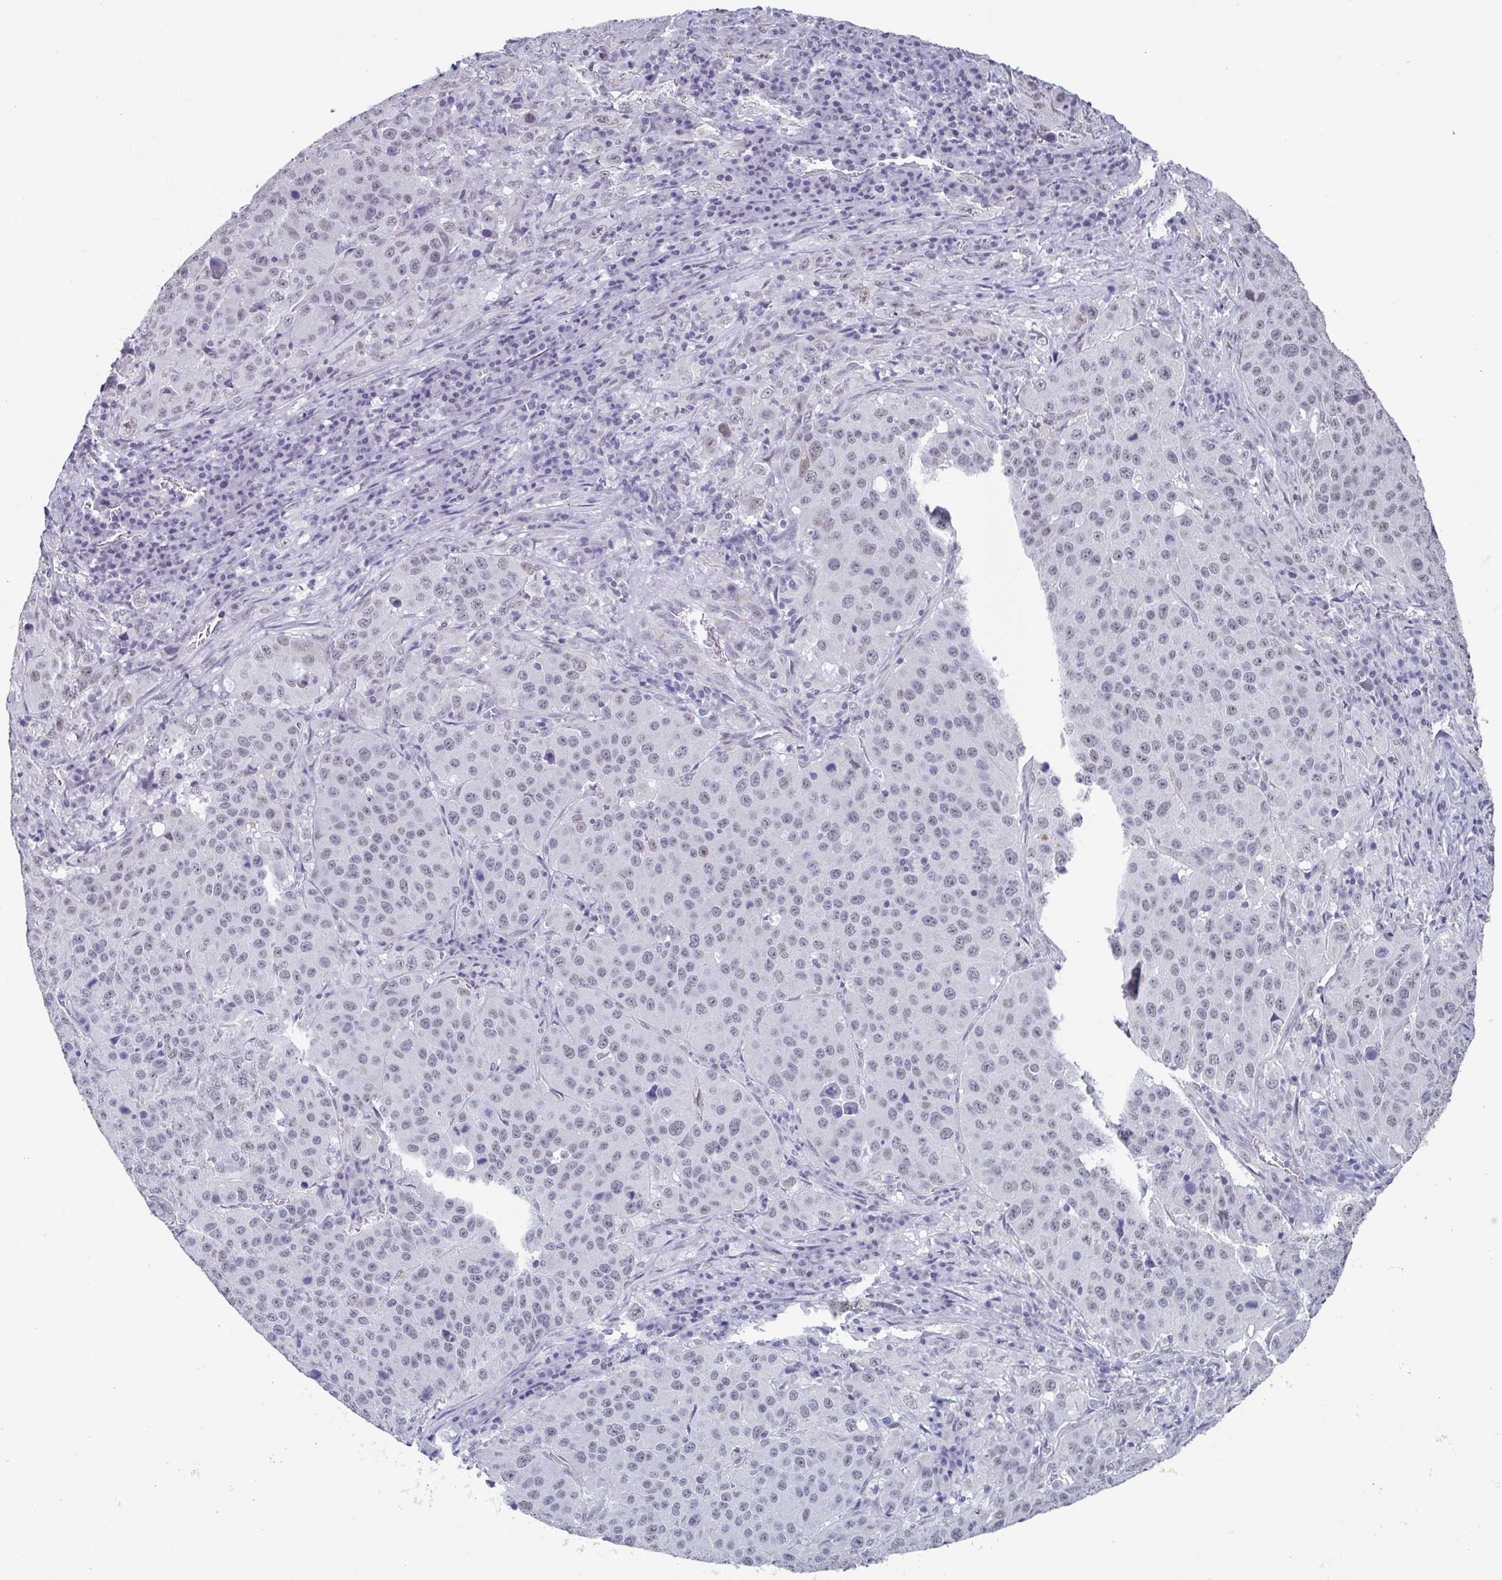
{"staining": {"intensity": "weak", "quantity": "<25%", "location": "nuclear"}, "tissue": "stomach cancer", "cell_type": "Tumor cells", "image_type": "cancer", "snomed": [{"axis": "morphology", "description": "Adenocarcinoma, NOS"}, {"axis": "topography", "description": "Stomach"}], "caption": "This is a histopathology image of immunohistochemistry staining of adenocarcinoma (stomach), which shows no positivity in tumor cells.", "gene": "TMEM92", "patient": {"sex": "male", "age": 71}}